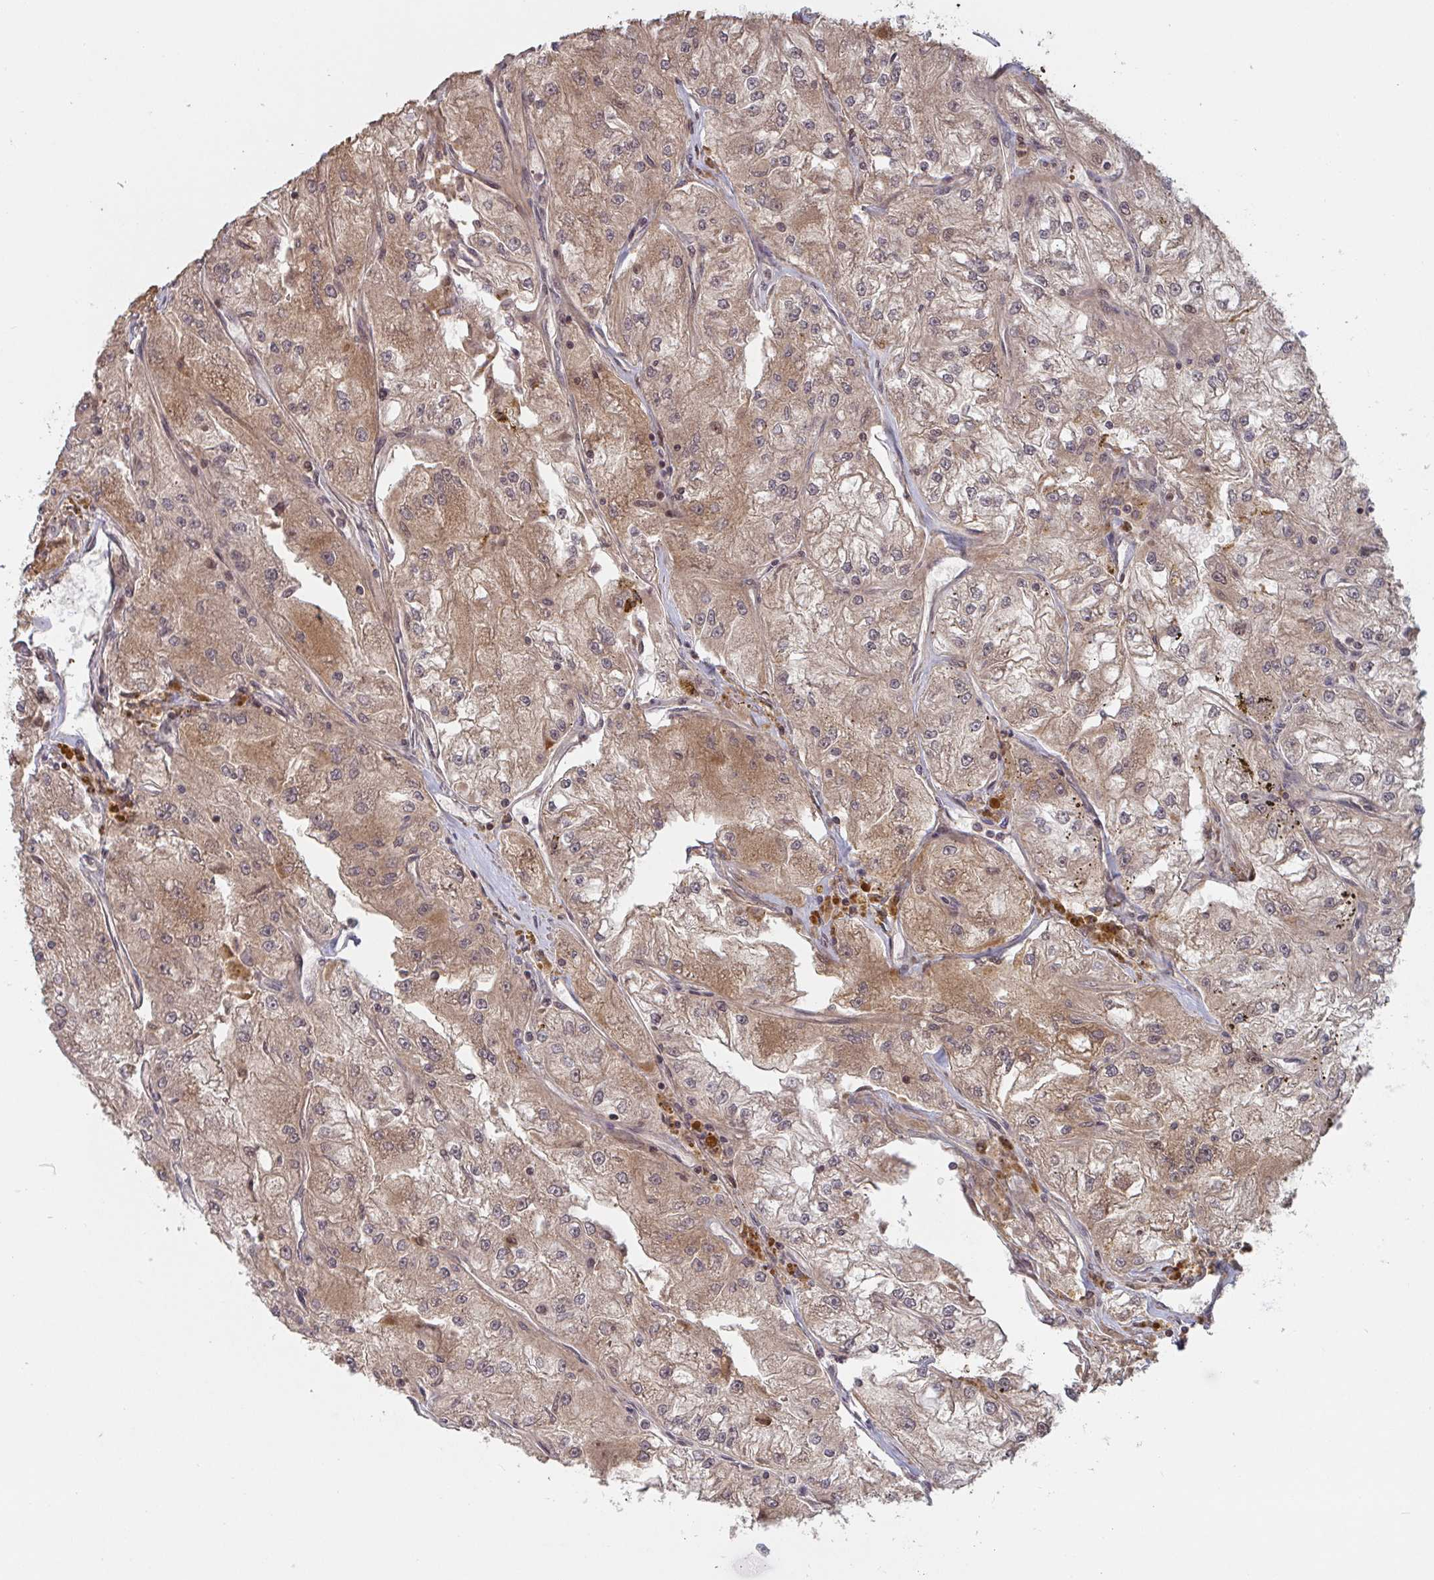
{"staining": {"intensity": "moderate", "quantity": ">75%", "location": "cytoplasmic/membranous"}, "tissue": "renal cancer", "cell_type": "Tumor cells", "image_type": "cancer", "snomed": [{"axis": "morphology", "description": "Adenocarcinoma, NOS"}, {"axis": "topography", "description": "Kidney"}], "caption": "Immunohistochemistry (IHC) (DAB) staining of adenocarcinoma (renal) demonstrates moderate cytoplasmic/membranous protein positivity in approximately >75% of tumor cells. The staining was performed using DAB (3,3'-diaminobenzidine) to visualize the protein expression in brown, while the nuclei were stained in blue with hematoxylin (Magnification: 20x).", "gene": "DCST1", "patient": {"sex": "female", "age": 72}}